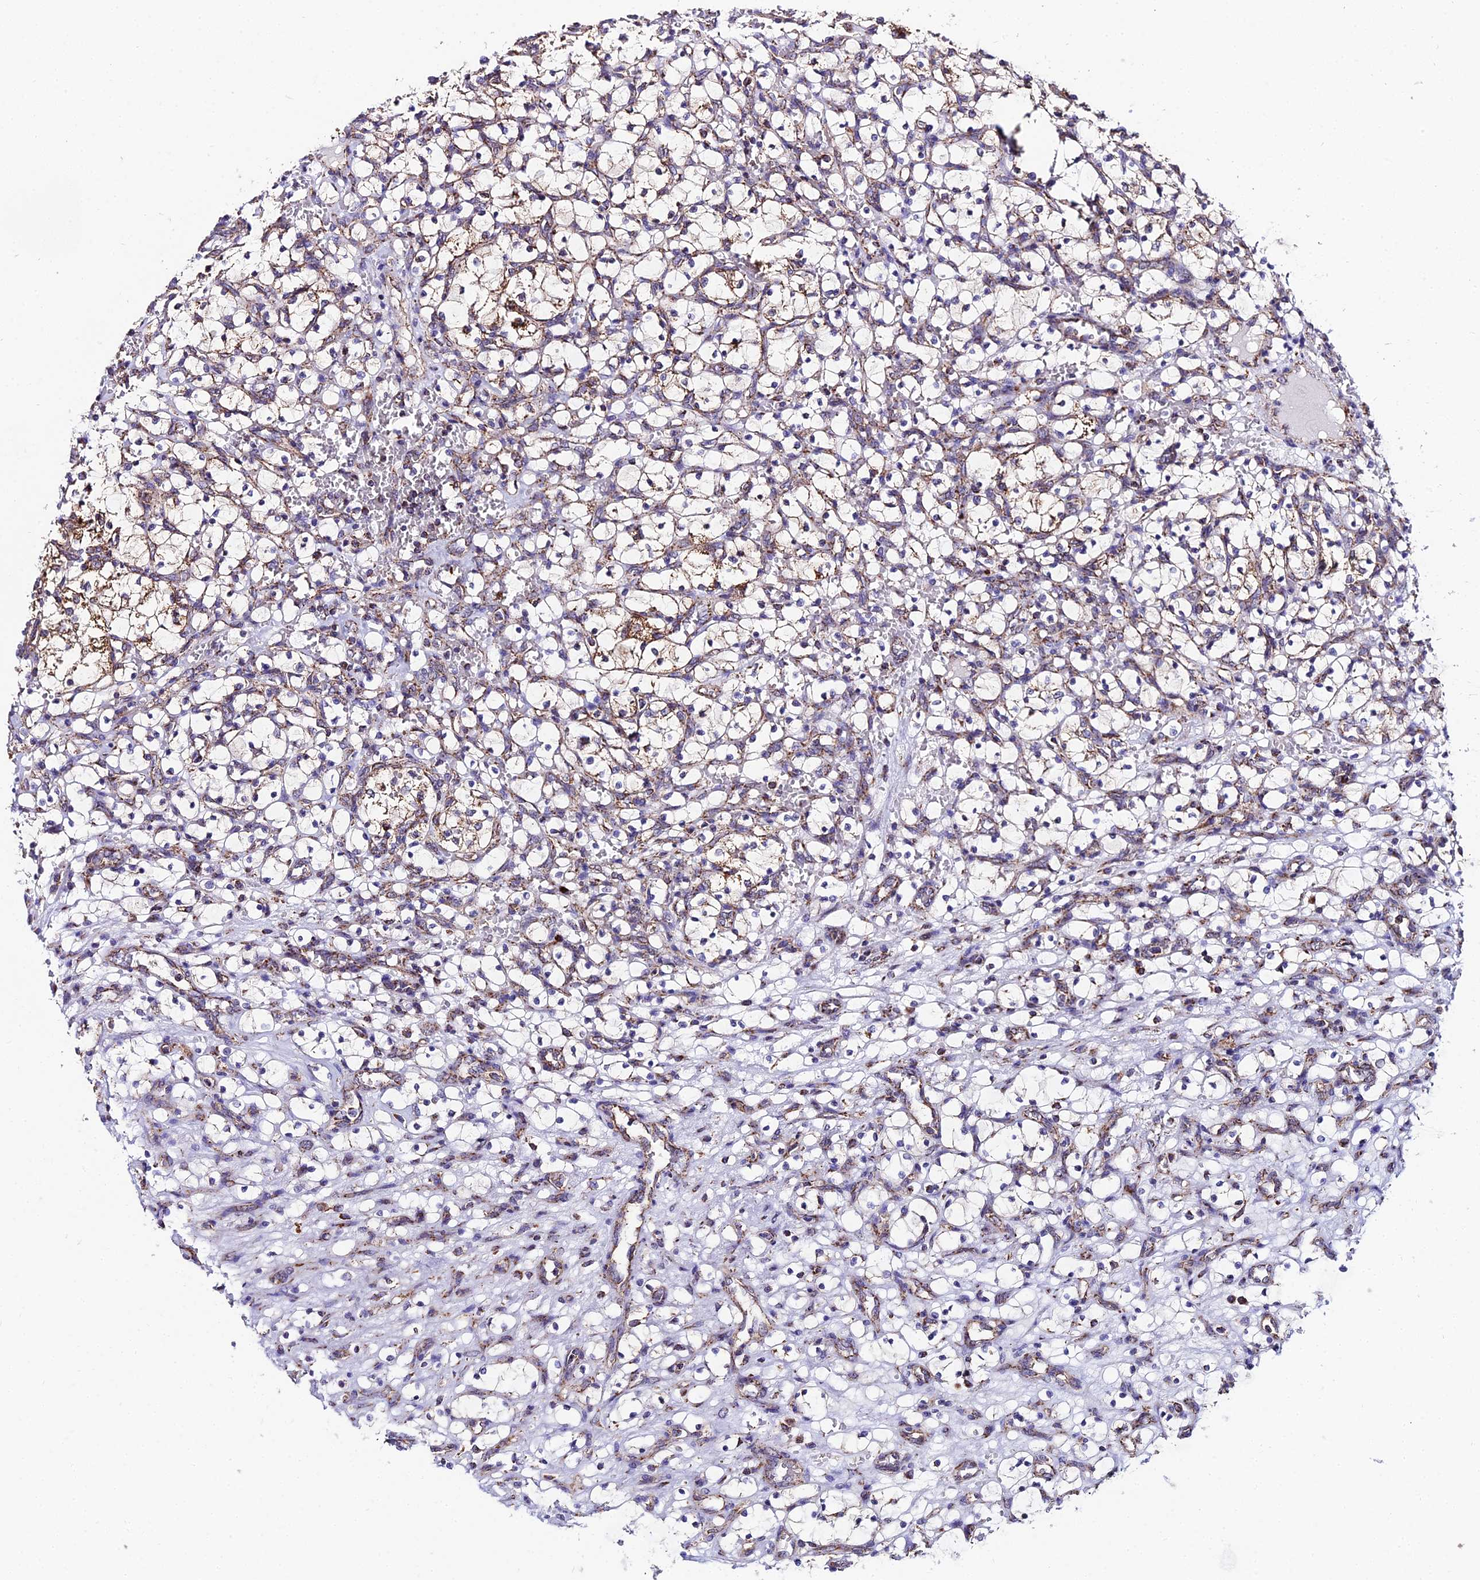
{"staining": {"intensity": "negative", "quantity": "none", "location": "none"}, "tissue": "renal cancer", "cell_type": "Tumor cells", "image_type": "cancer", "snomed": [{"axis": "morphology", "description": "Adenocarcinoma, NOS"}, {"axis": "topography", "description": "Kidney"}], "caption": "This is an immunohistochemistry (IHC) micrograph of renal adenocarcinoma. There is no expression in tumor cells.", "gene": "PSMD2", "patient": {"sex": "female", "age": 69}}